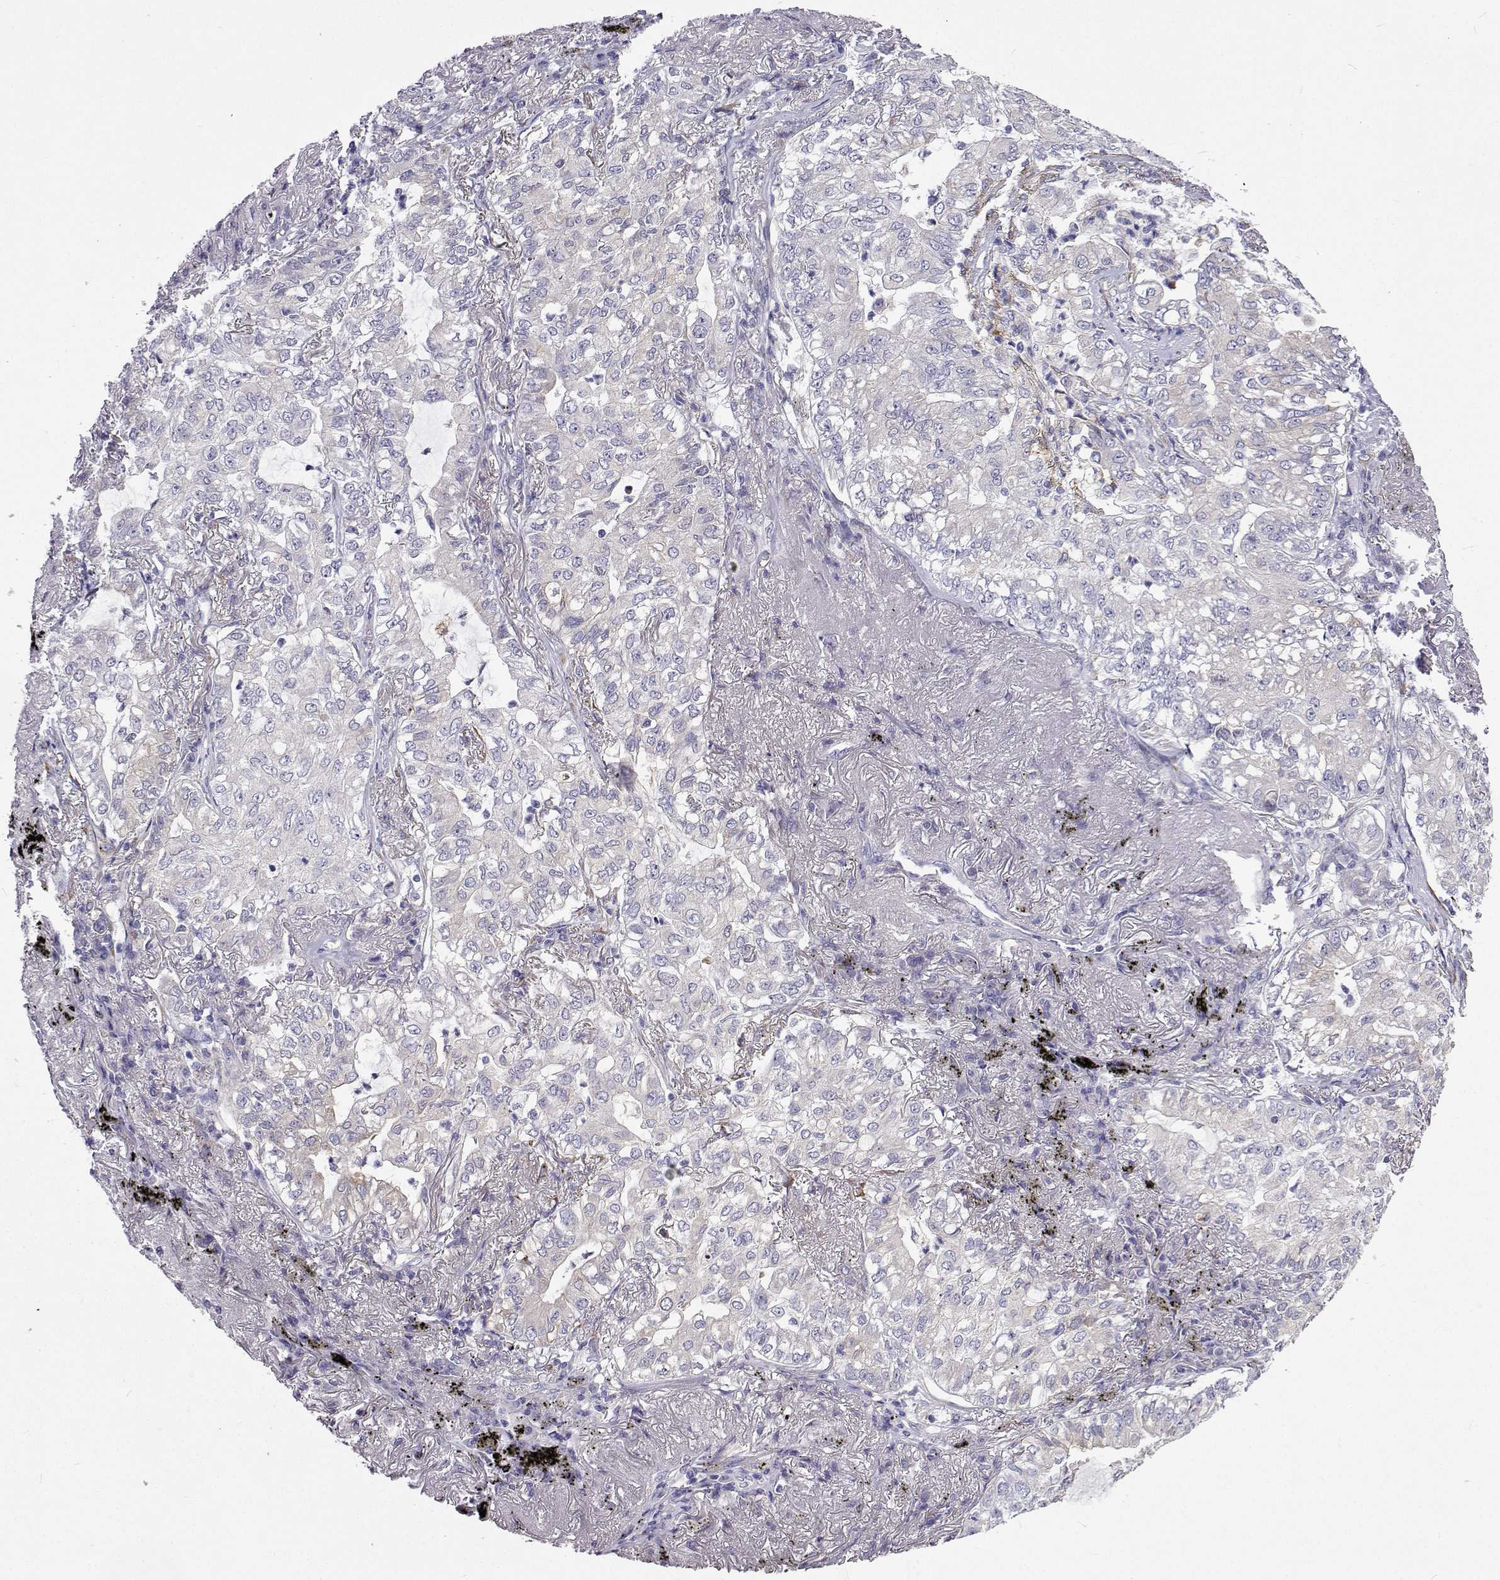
{"staining": {"intensity": "negative", "quantity": "none", "location": "none"}, "tissue": "lung cancer", "cell_type": "Tumor cells", "image_type": "cancer", "snomed": [{"axis": "morphology", "description": "Adenocarcinoma, NOS"}, {"axis": "topography", "description": "Lung"}], "caption": "Immunohistochemistry image of human adenocarcinoma (lung) stained for a protein (brown), which demonstrates no positivity in tumor cells. The staining is performed using DAB brown chromogen with nuclei counter-stained in using hematoxylin.", "gene": "LHFPL7", "patient": {"sex": "female", "age": 73}}